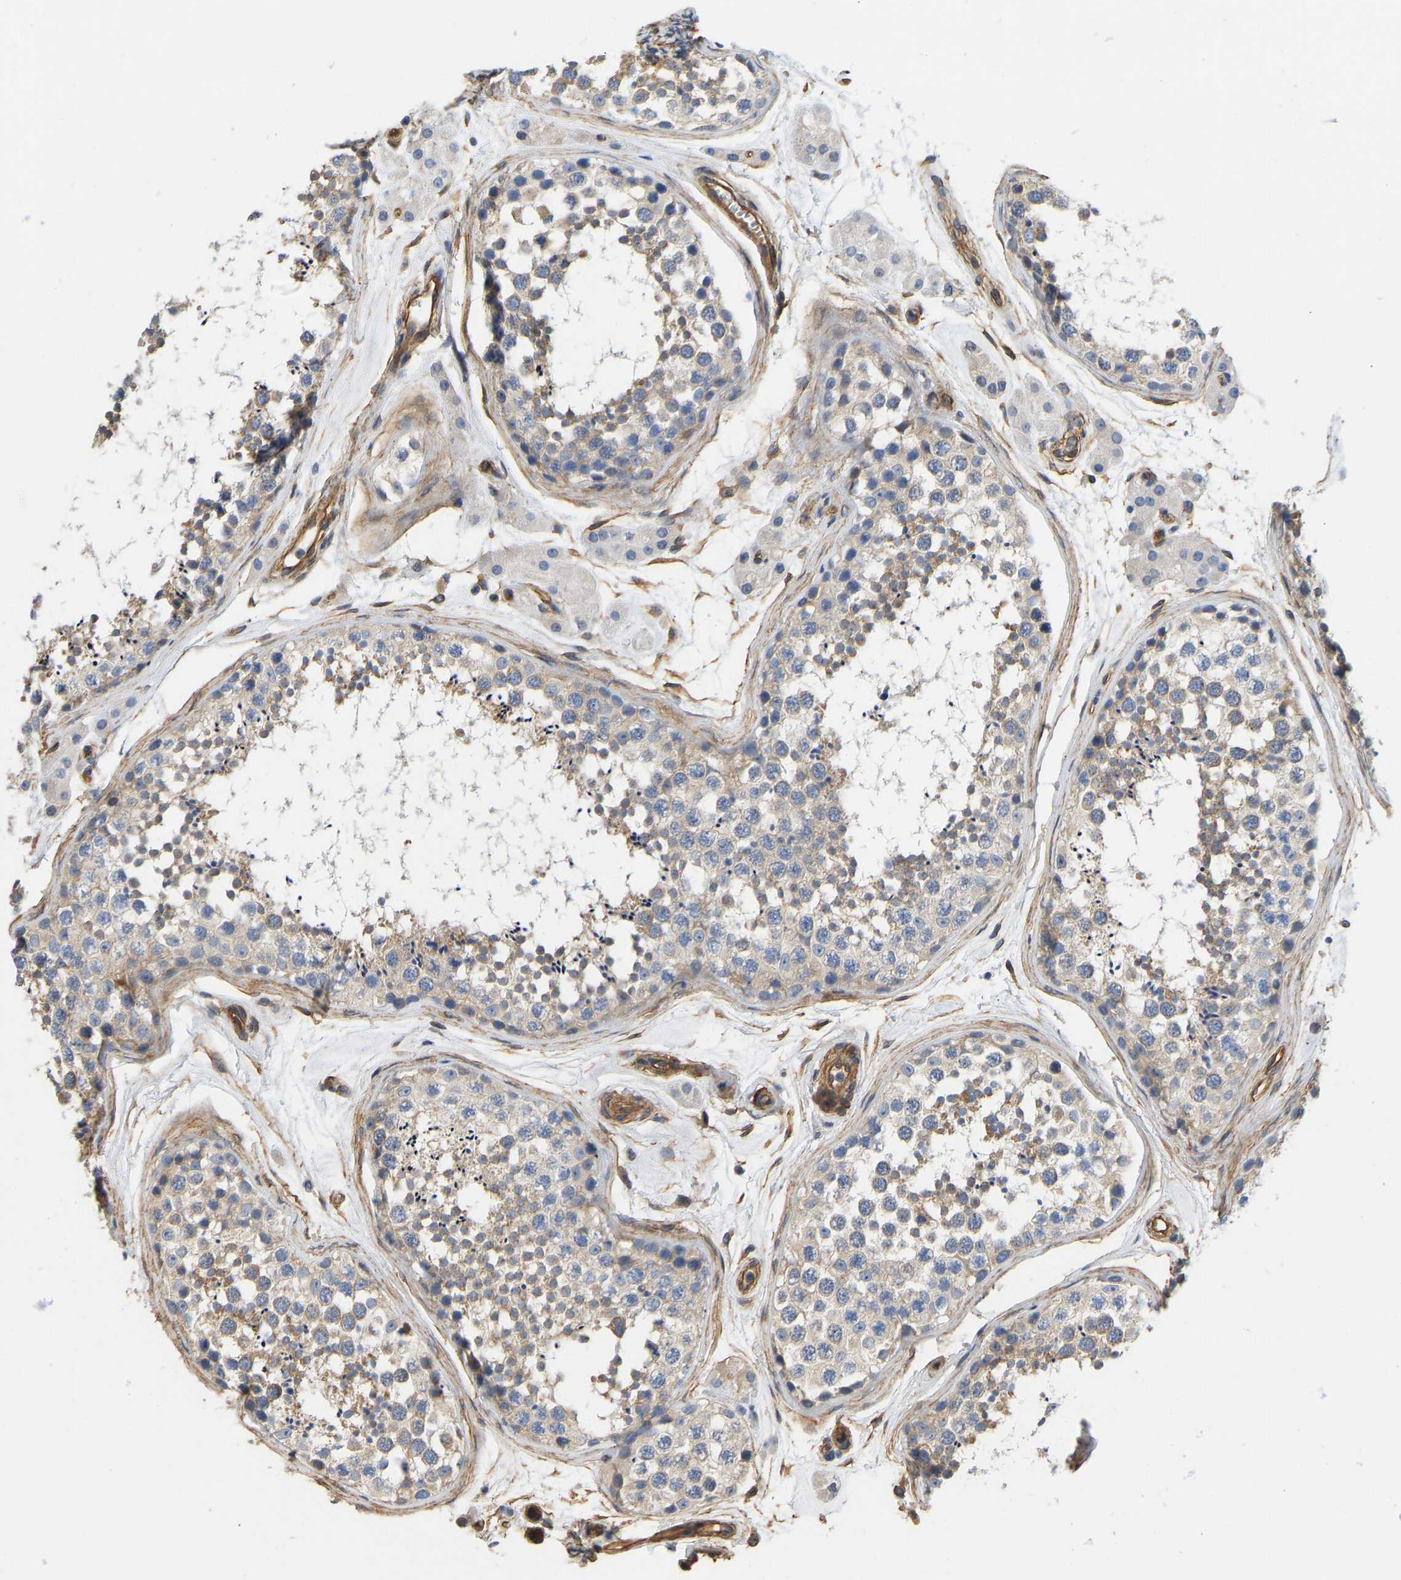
{"staining": {"intensity": "weak", "quantity": "25%-75%", "location": "cytoplasmic/membranous"}, "tissue": "testis", "cell_type": "Cells in seminiferous ducts", "image_type": "normal", "snomed": [{"axis": "morphology", "description": "Normal tissue, NOS"}, {"axis": "topography", "description": "Testis"}], "caption": "This micrograph demonstrates immunohistochemistry (IHC) staining of unremarkable human testis, with low weak cytoplasmic/membranous staining in about 25%-75% of cells in seminiferous ducts.", "gene": "ELMO2", "patient": {"sex": "male", "age": 56}}